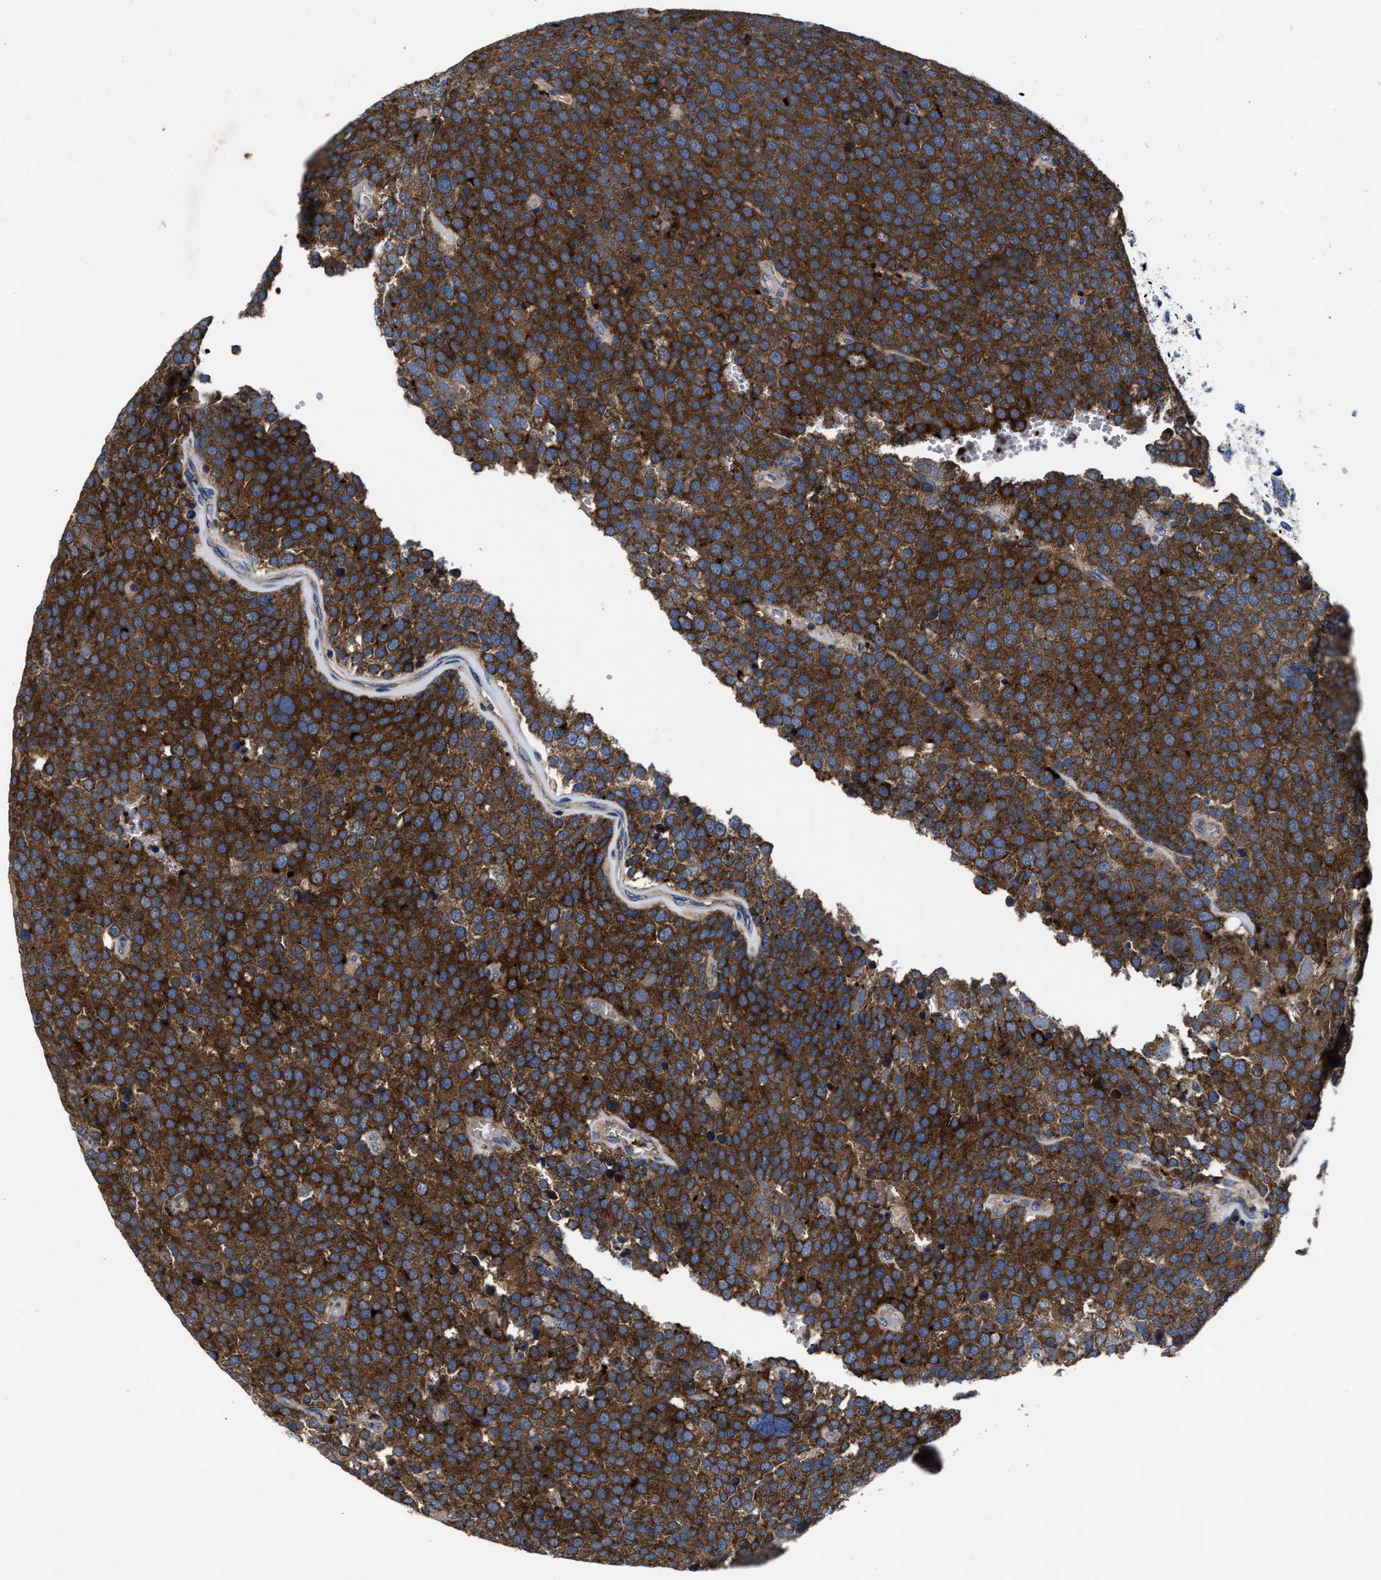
{"staining": {"intensity": "strong", "quantity": ">75%", "location": "cytoplasmic/membranous"}, "tissue": "testis cancer", "cell_type": "Tumor cells", "image_type": "cancer", "snomed": [{"axis": "morphology", "description": "Normal tissue, NOS"}, {"axis": "morphology", "description": "Seminoma, NOS"}, {"axis": "topography", "description": "Testis"}], "caption": "Tumor cells display high levels of strong cytoplasmic/membranous staining in about >75% of cells in testis seminoma. (DAB (3,3'-diaminobenzidine) IHC, brown staining for protein, blue staining for nuclei).", "gene": "PHLPP1", "patient": {"sex": "male", "age": 71}}